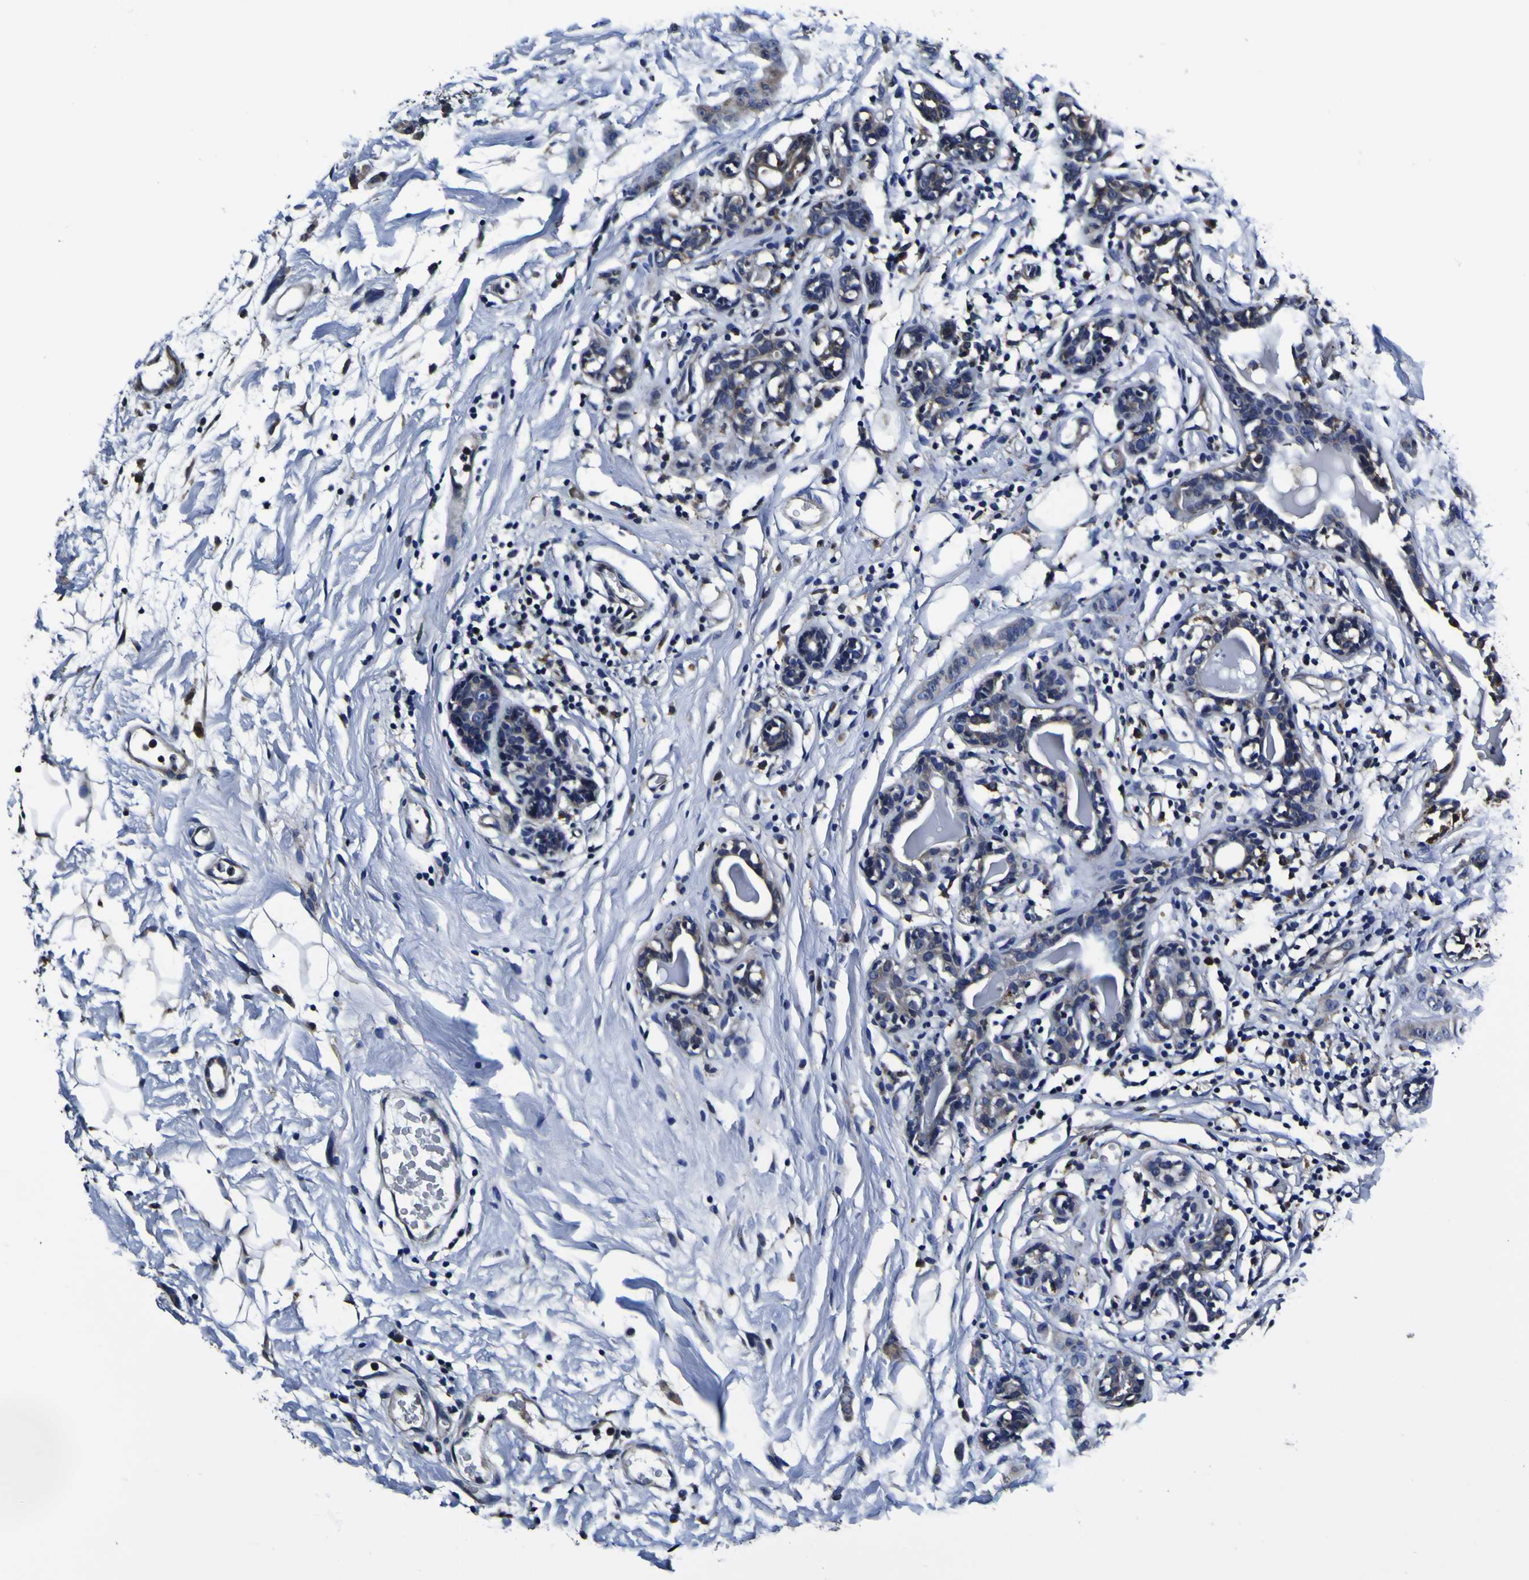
{"staining": {"intensity": "weak", "quantity": "<25%", "location": "cytoplasmic/membranous"}, "tissue": "breast cancer", "cell_type": "Tumor cells", "image_type": "cancer", "snomed": [{"axis": "morphology", "description": "Normal tissue, NOS"}, {"axis": "morphology", "description": "Duct carcinoma"}, {"axis": "topography", "description": "Breast"}], "caption": "This photomicrograph is of intraductal carcinoma (breast) stained with immunohistochemistry to label a protein in brown with the nuclei are counter-stained blue. There is no staining in tumor cells.", "gene": "GPX1", "patient": {"sex": "female", "age": 40}}